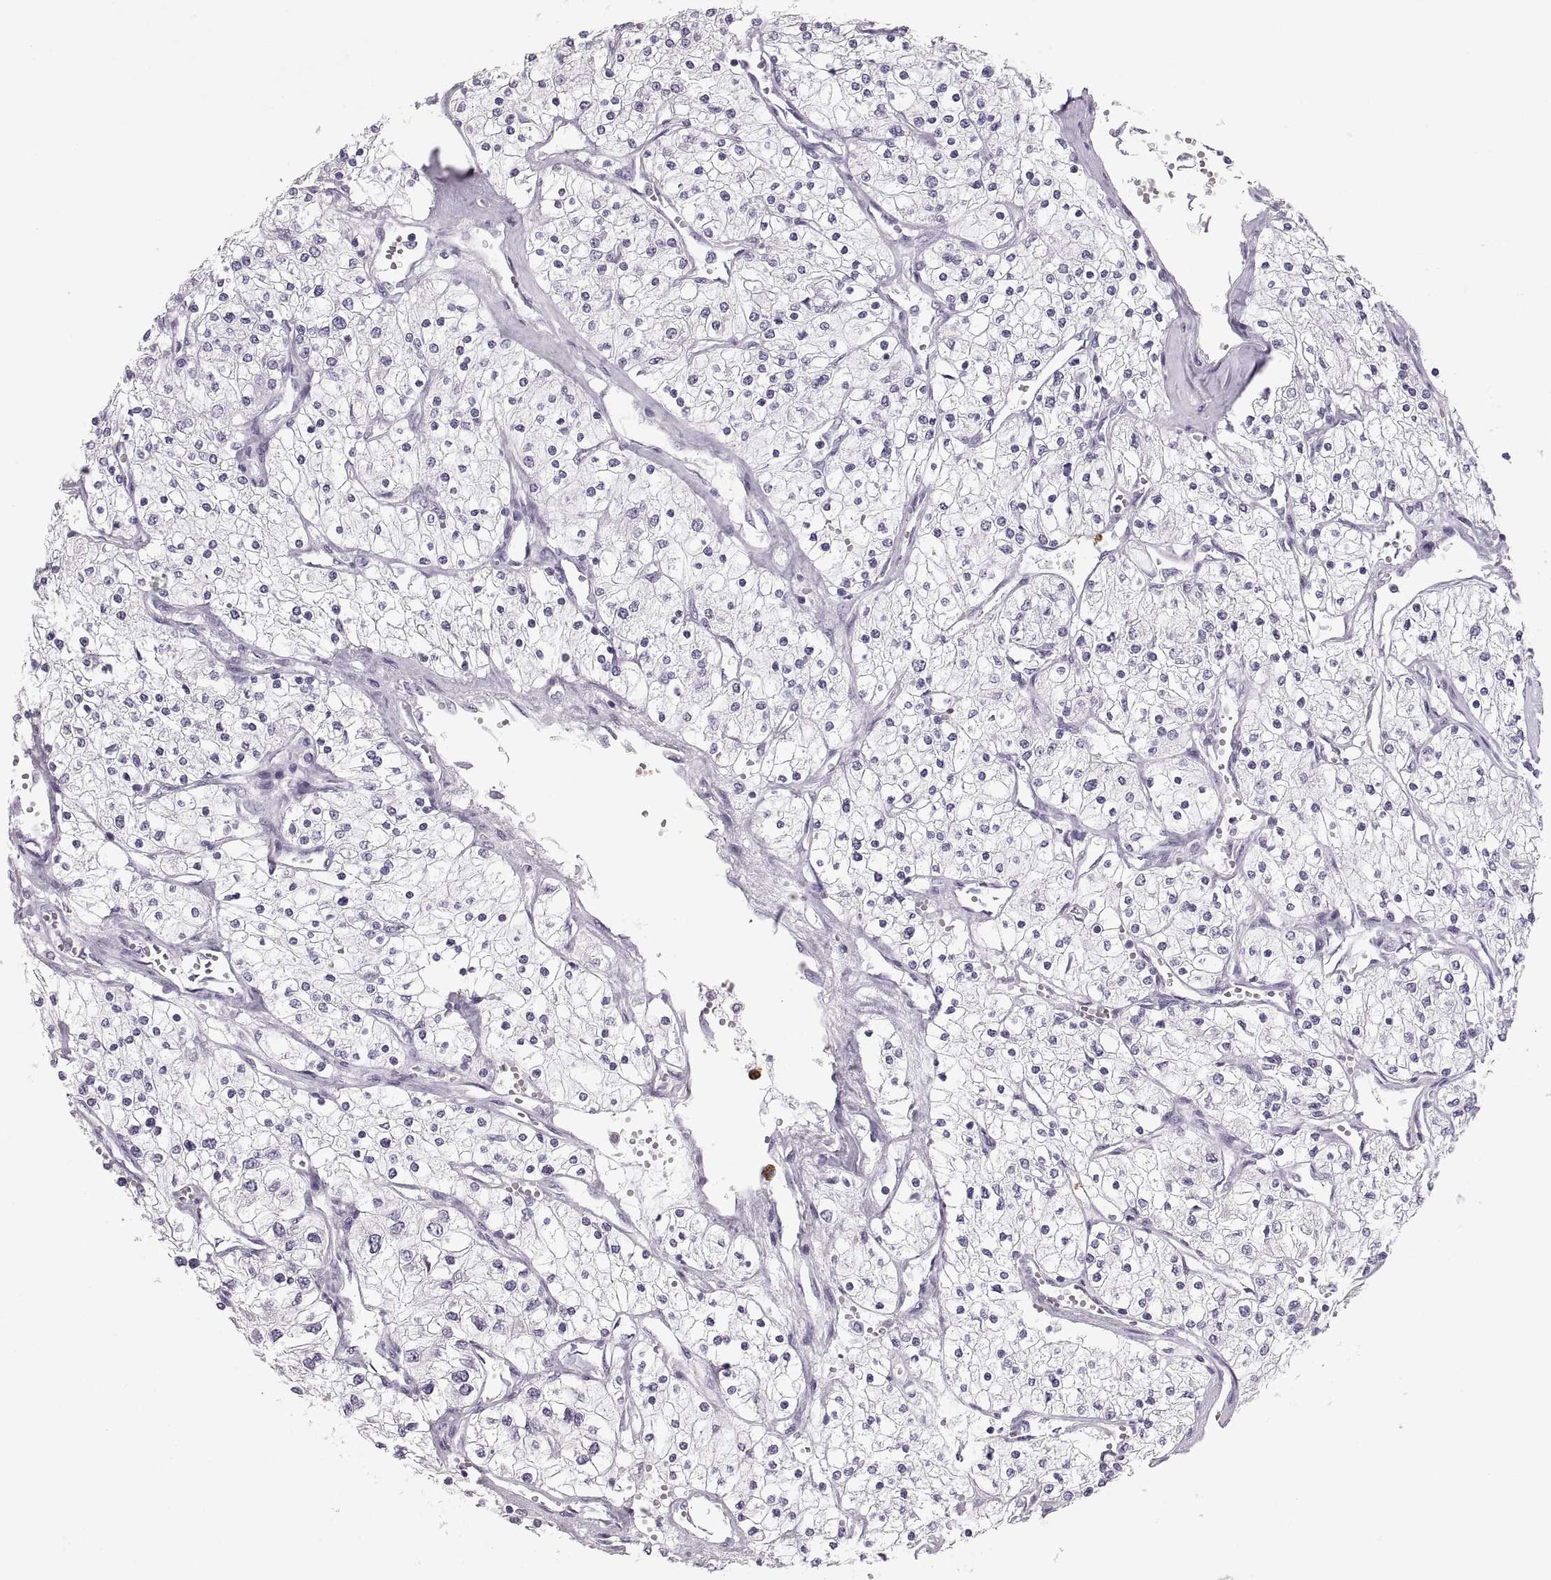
{"staining": {"intensity": "negative", "quantity": "none", "location": "none"}, "tissue": "renal cancer", "cell_type": "Tumor cells", "image_type": "cancer", "snomed": [{"axis": "morphology", "description": "Adenocarcinoma, NOS"}, {"axis": "topography", "description": "Kidney"}], "caption": "Immunohistochemistry (IHC) of renal cancer (adenocarcinoma) shows no staining in tumor cells.", "gene": "MILR1", "patient": {"sex": "male", "age": 80}}